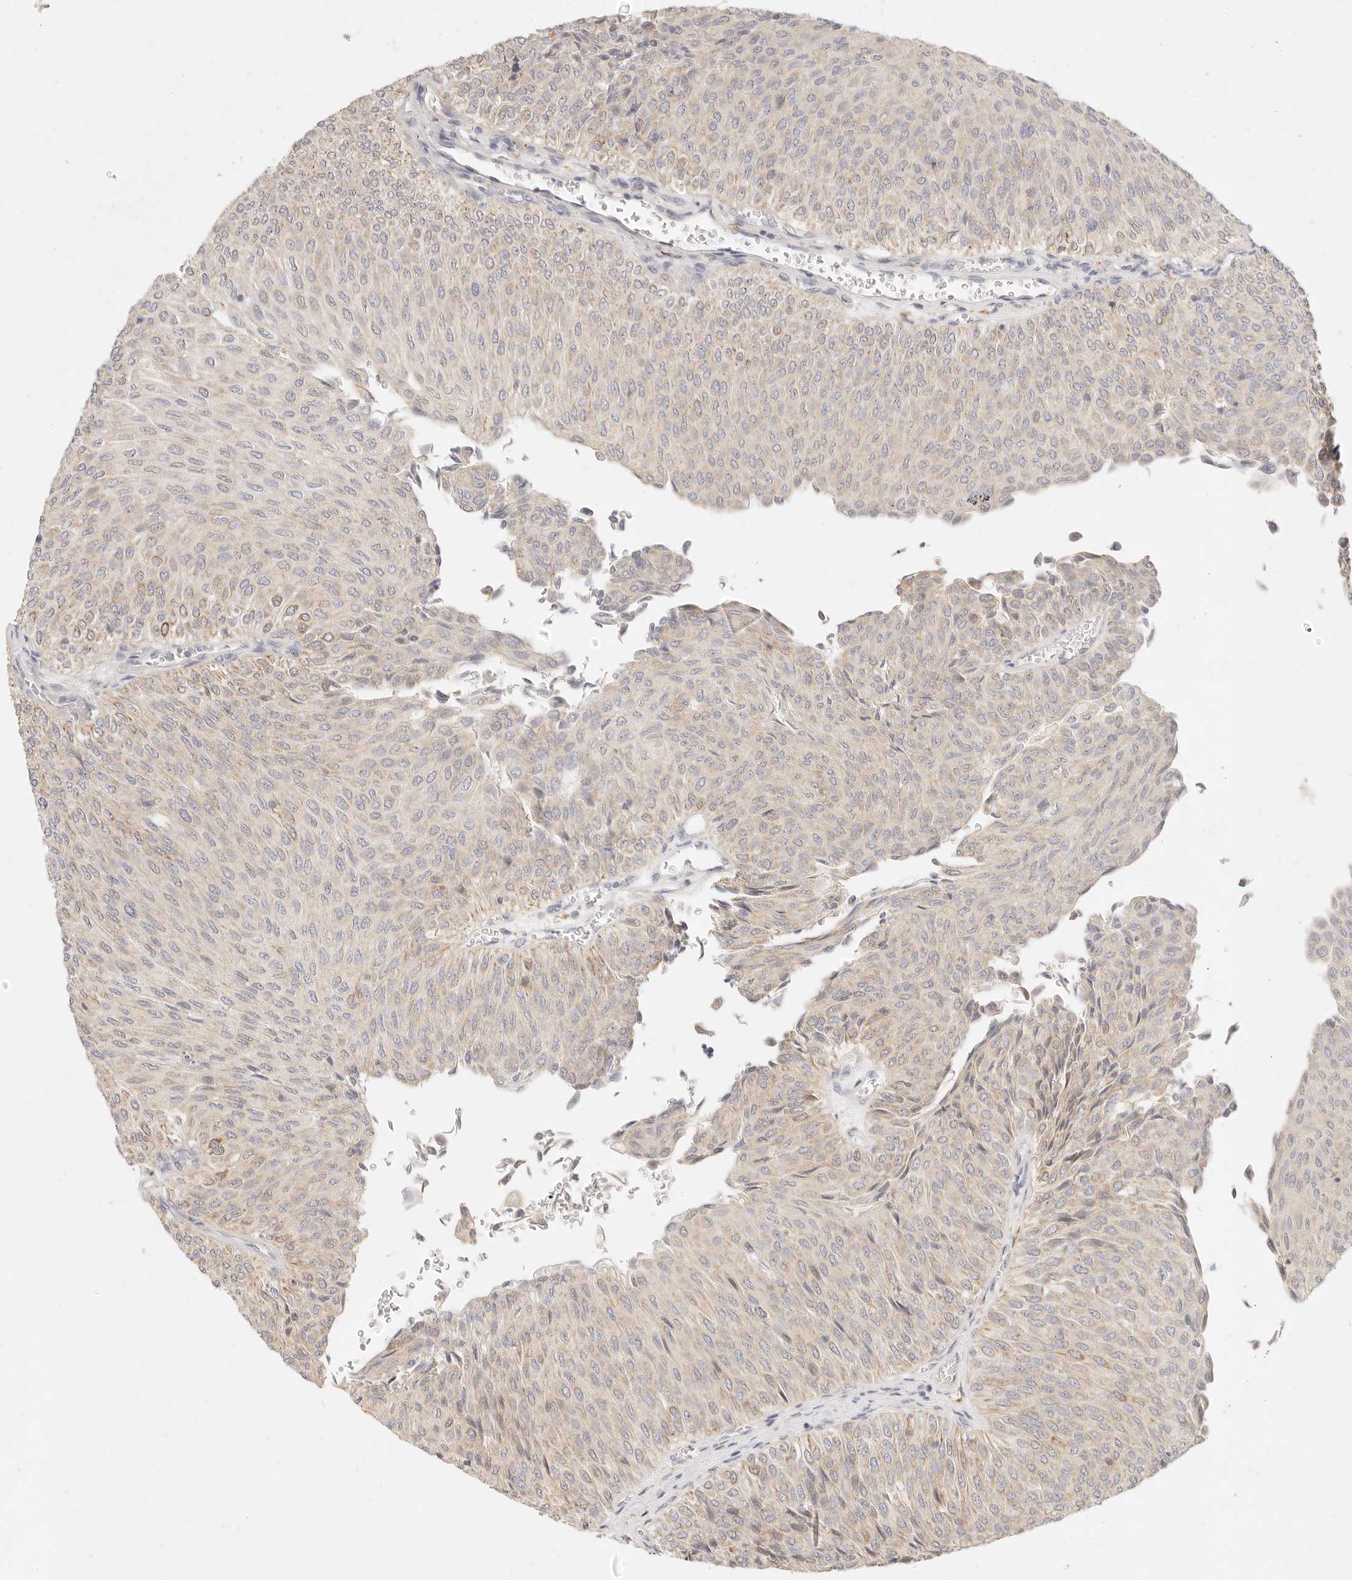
{"staining": {"intensity": "weak", "quantity": "25%-75%", "location": "cytoplasmic/membranous"}, "tissue": "urothelial cancer", "cell_type": "Tumor cells", "image_type": "cancer", "snomed": [{"axis": "morphology", "description": "Urothelial carcinoma, Low grade"}, {"axis": "topography", "description": "Urinary bladder"}], "caption": "The image displays staining of low-grade urothelial carcinoma, revealing weak cytoplasmic/membranous protein staining (brown color) within tumor cells.", "gene": "GPR84", "patient": {"sex": "male", "age": 78}}